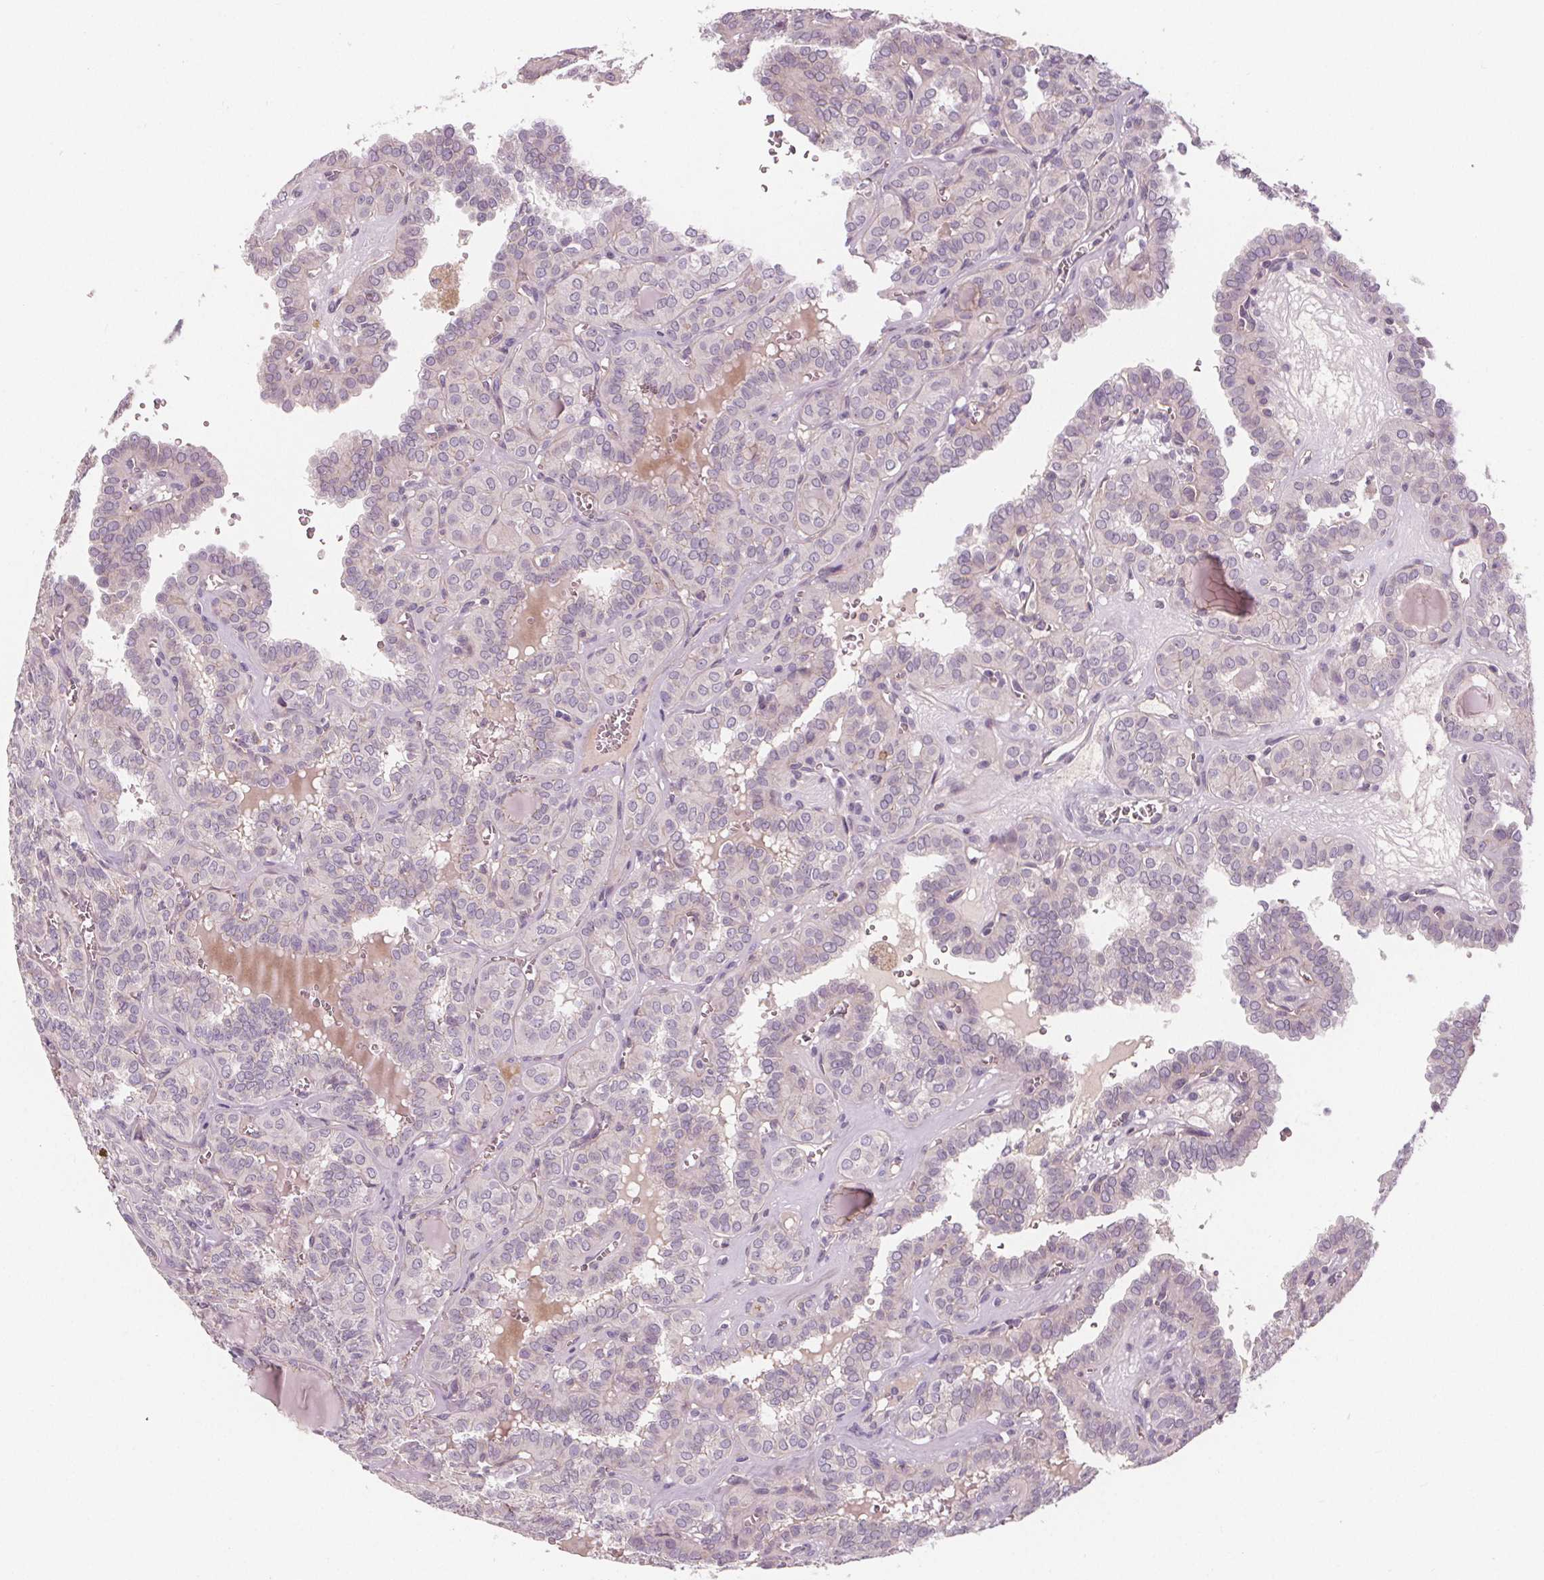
{"staining": {"intensity": "negative", "quantity": "none", "location": "none"}, "tissue": "thyroid cancer", "cell_type": "Tumor cells", "image_type": "cancer", "snomed": [{"axis": "morphology", "description": "Papillary adenocarcinoma, NOS"}, {"axis": "topography", "description": "Thyroid gland"}], "caption": "This is a histopathology image of immunohistochemistry (IHC) staining of thyroid cancer, which shows no staining in tumor cells.", "gene": "VNN1", "patient": {"sex": "female", "age": 41}}